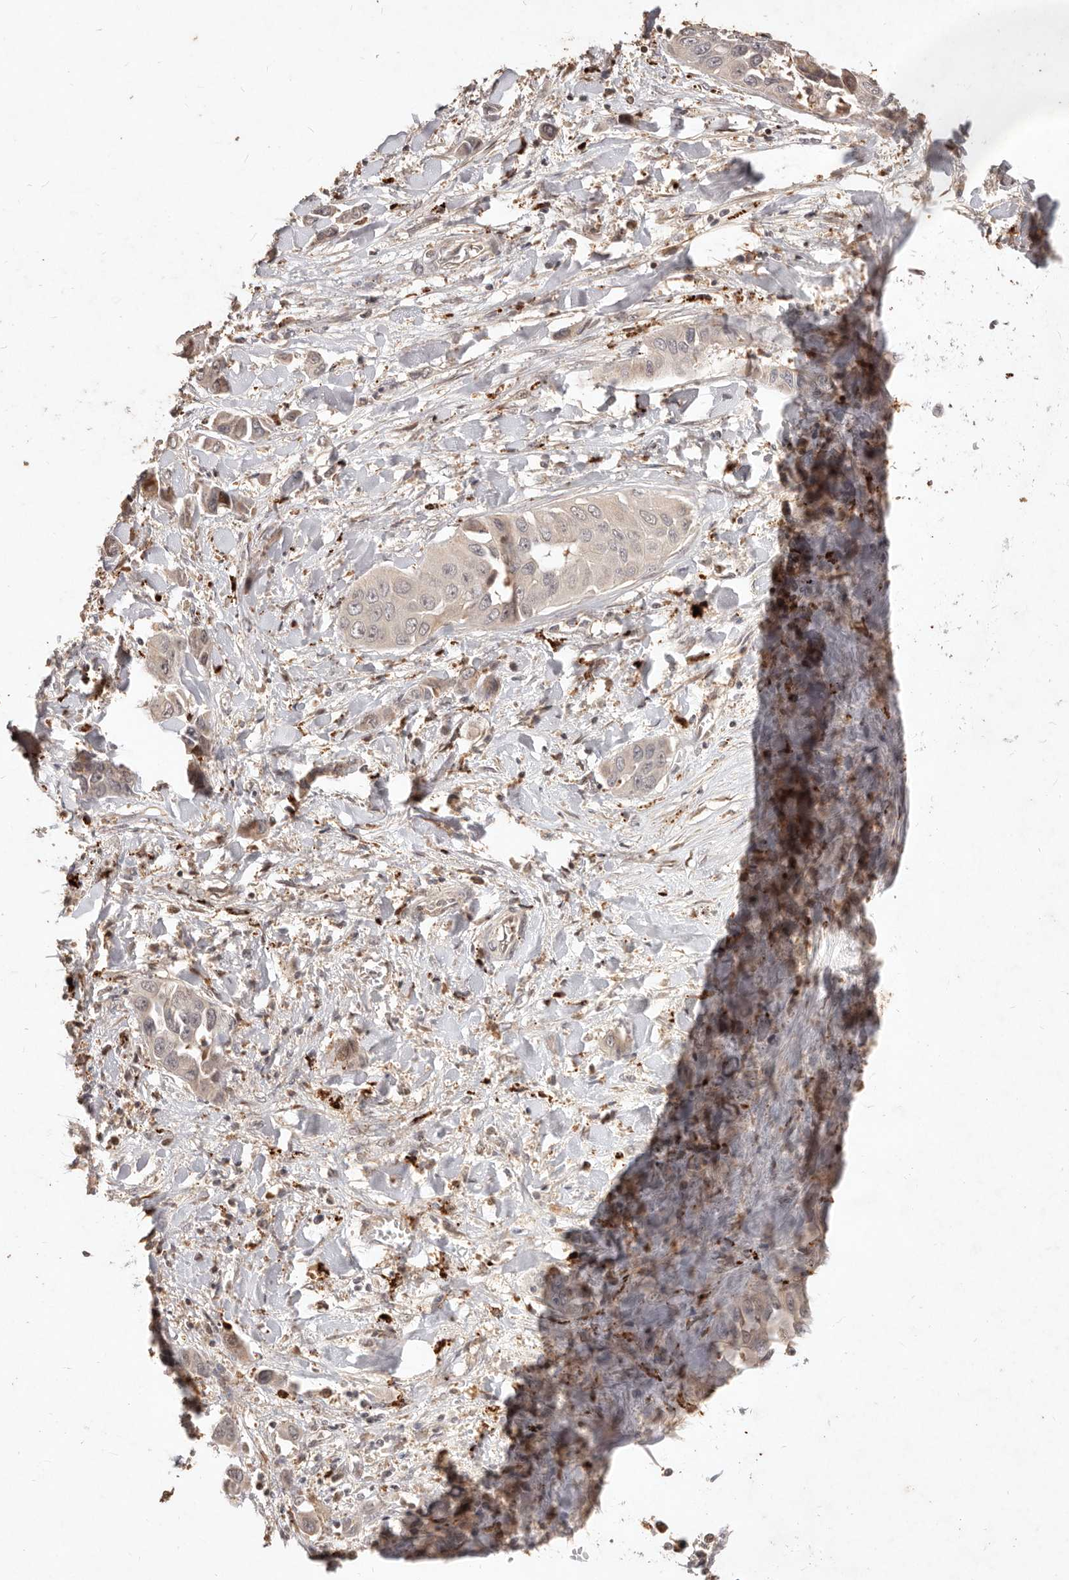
{"staining": {"intensity": "weak", "quantity": "<25%", "location": "cytoplasmic/membranous"}, "tissue": "liver cancer", "cell_type": "Tumor cells", "image_type": "cancer", "snomed": [{"axis": "morphology", "description": "Cholangiocarcinoma"}, {"axis": "topography", "description": "Liver"}], "caption": "Immunohistochemical staining of liver cancer exhibits no significant positivity in tumor cells.", "gene": "KIF9", "patient": {"sex": "female", "age": 52}}